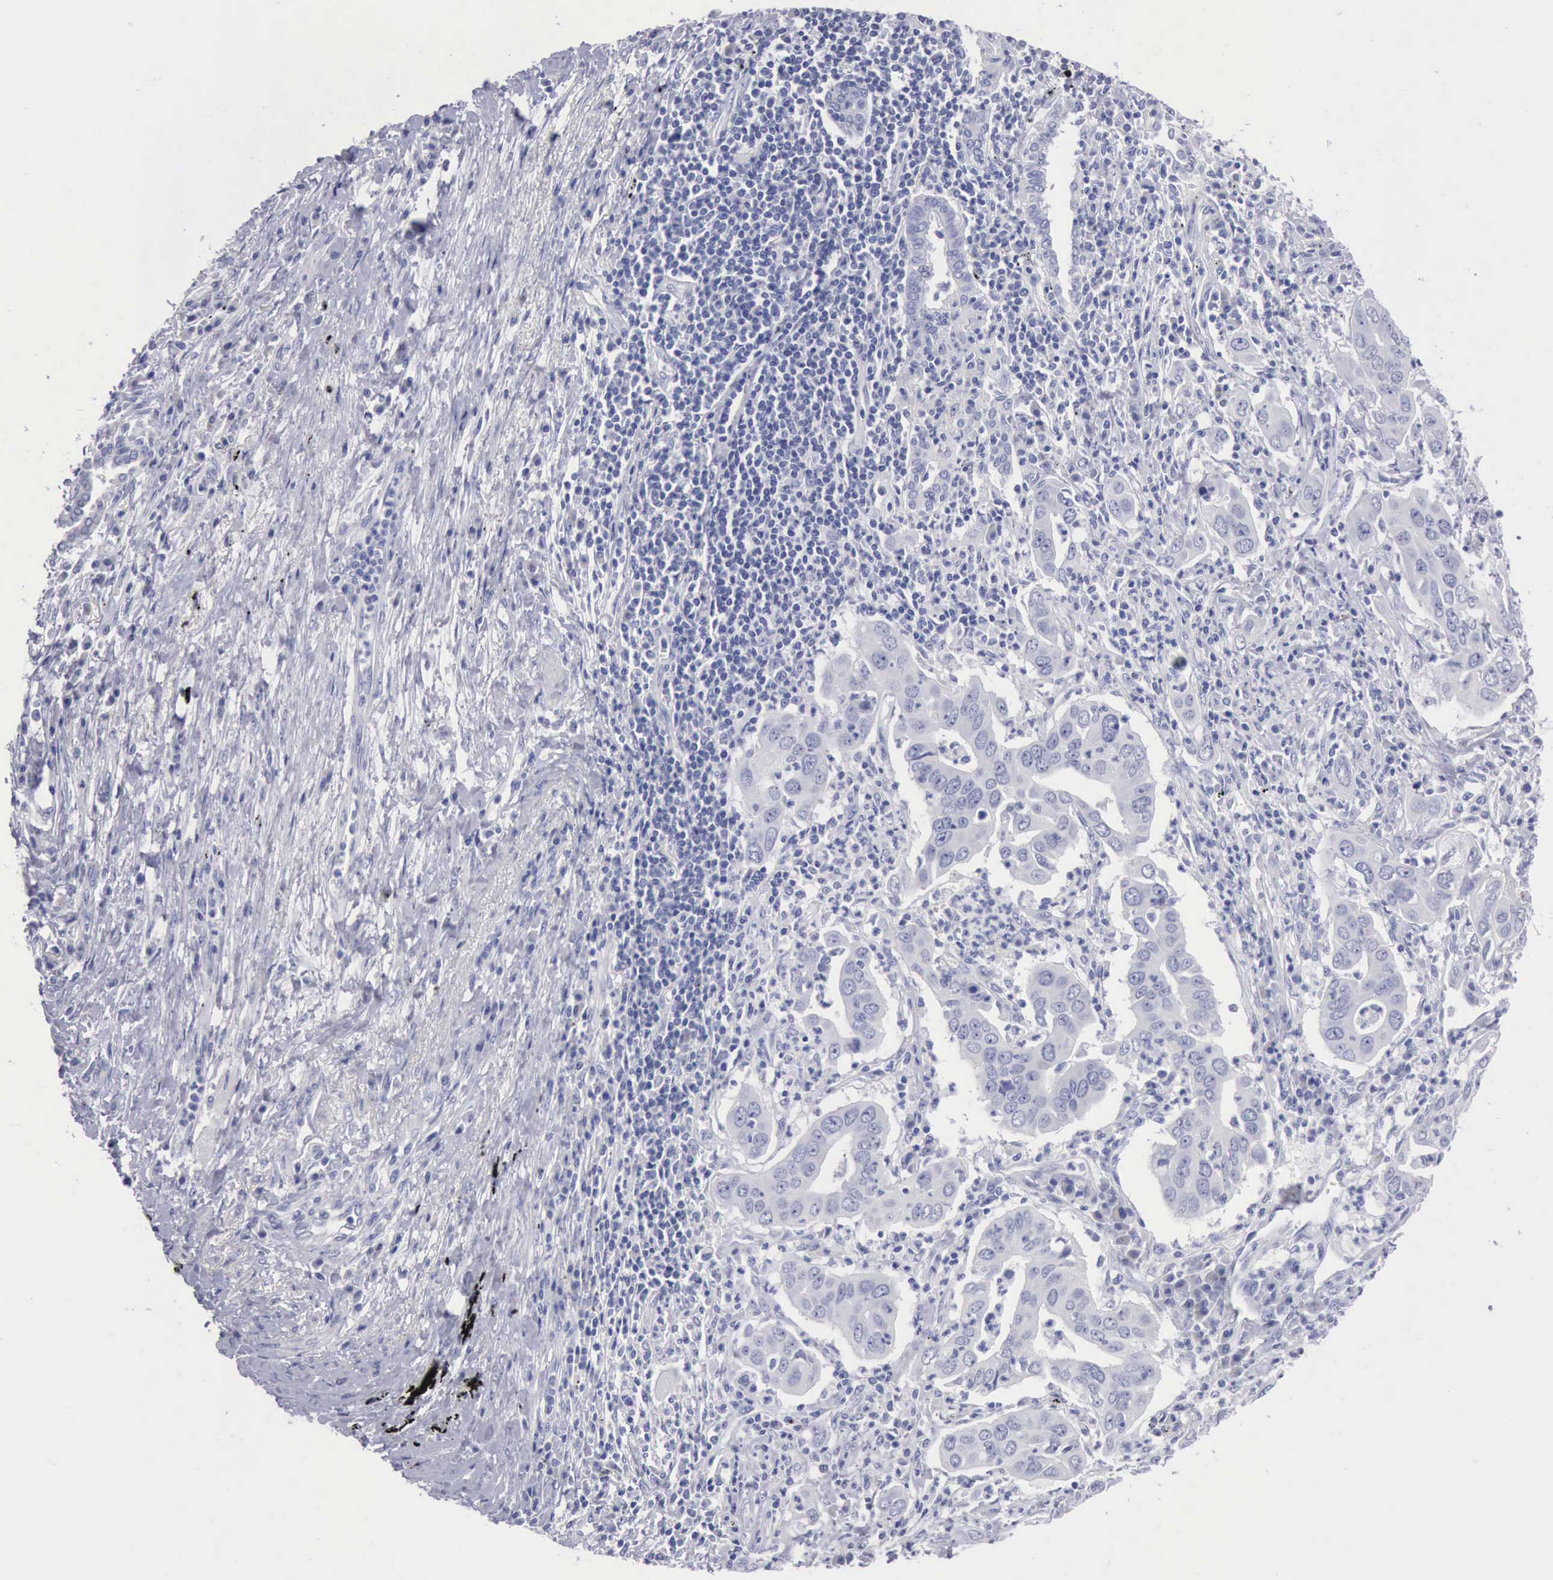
{"staining": {"intensity": "negative", "quantity": "none", "location": "none"}, "tissue": "lung cancer", "cell_type": "Tumor cells", "image_type": "cancer", "snomed": [{"axis": "morphology", "description": "Adenocarcinoma, NOS"}, {"axis": "topography", "description": "Lung"}], "caption": "Lung cancer (adenocarcinoma) was stained to show a protein in brown. There is no significant positivity in tumor cells.", "gene": "ANGEL1", "patient": {"sex": "male", "age": 48}}